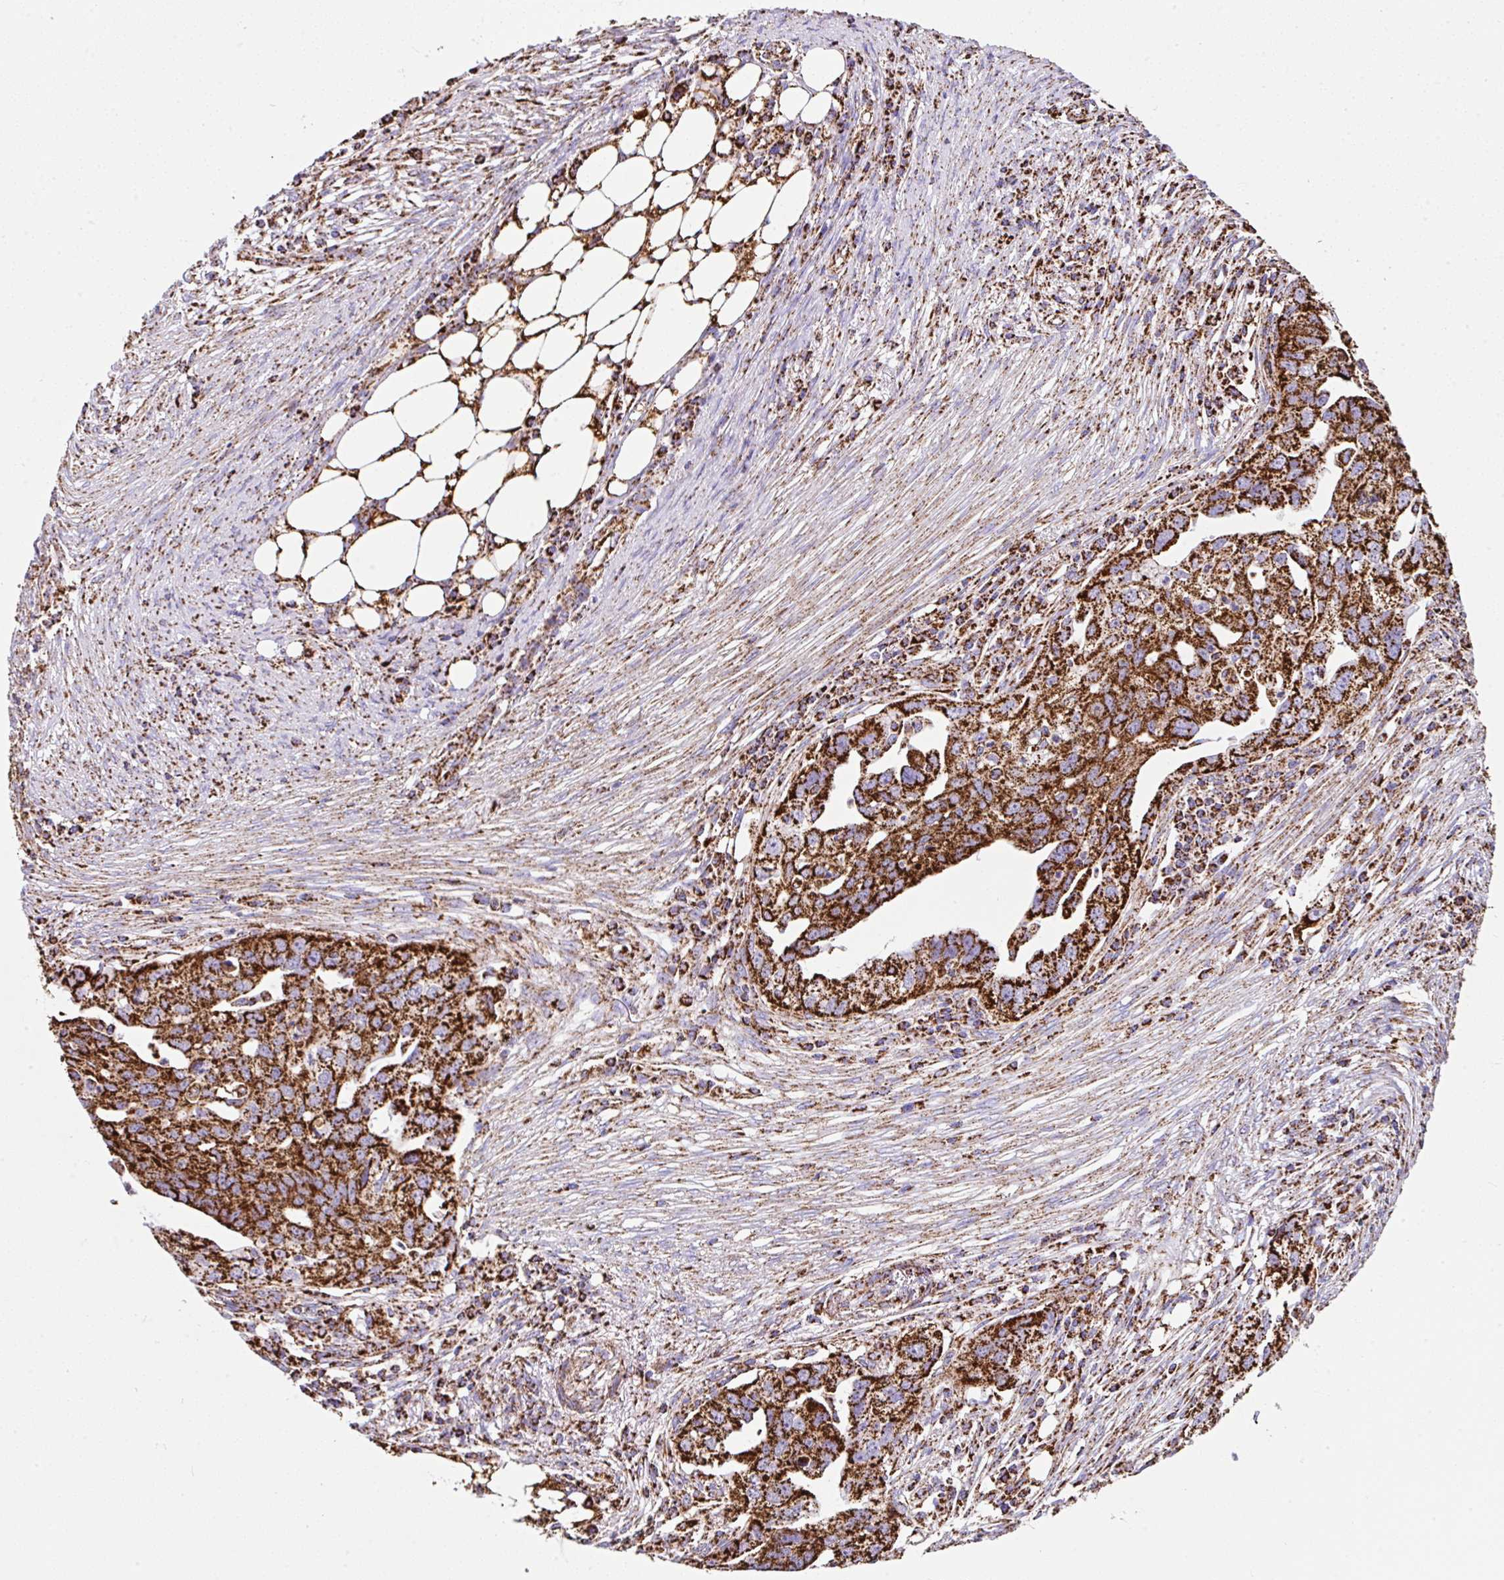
{"staining": {"intensity": "strong", "quantity": ">75%", "location": "cytoplasmic/membranous"}, "tissue": "ovarian cancer", "cell_type": "Tumor cells", "image_type": "cancer", "snomed": [{"axis": "morphology", "description": "Carcinoma, endometroid"}, {"axis": "morphology", "description": "Cystadenocarcinoma, serous, NOS"}, {"axis": "topography", "description": "Ovary"}], "caption": "A photomicrograph of ovarian endometroid carcinoma stained for a protein exhibits strong cytoplasmic/membranous brown staining in tumor cells.", "gene": "ANKRD33B", "patient": {"sex": "female", "age": 45}}